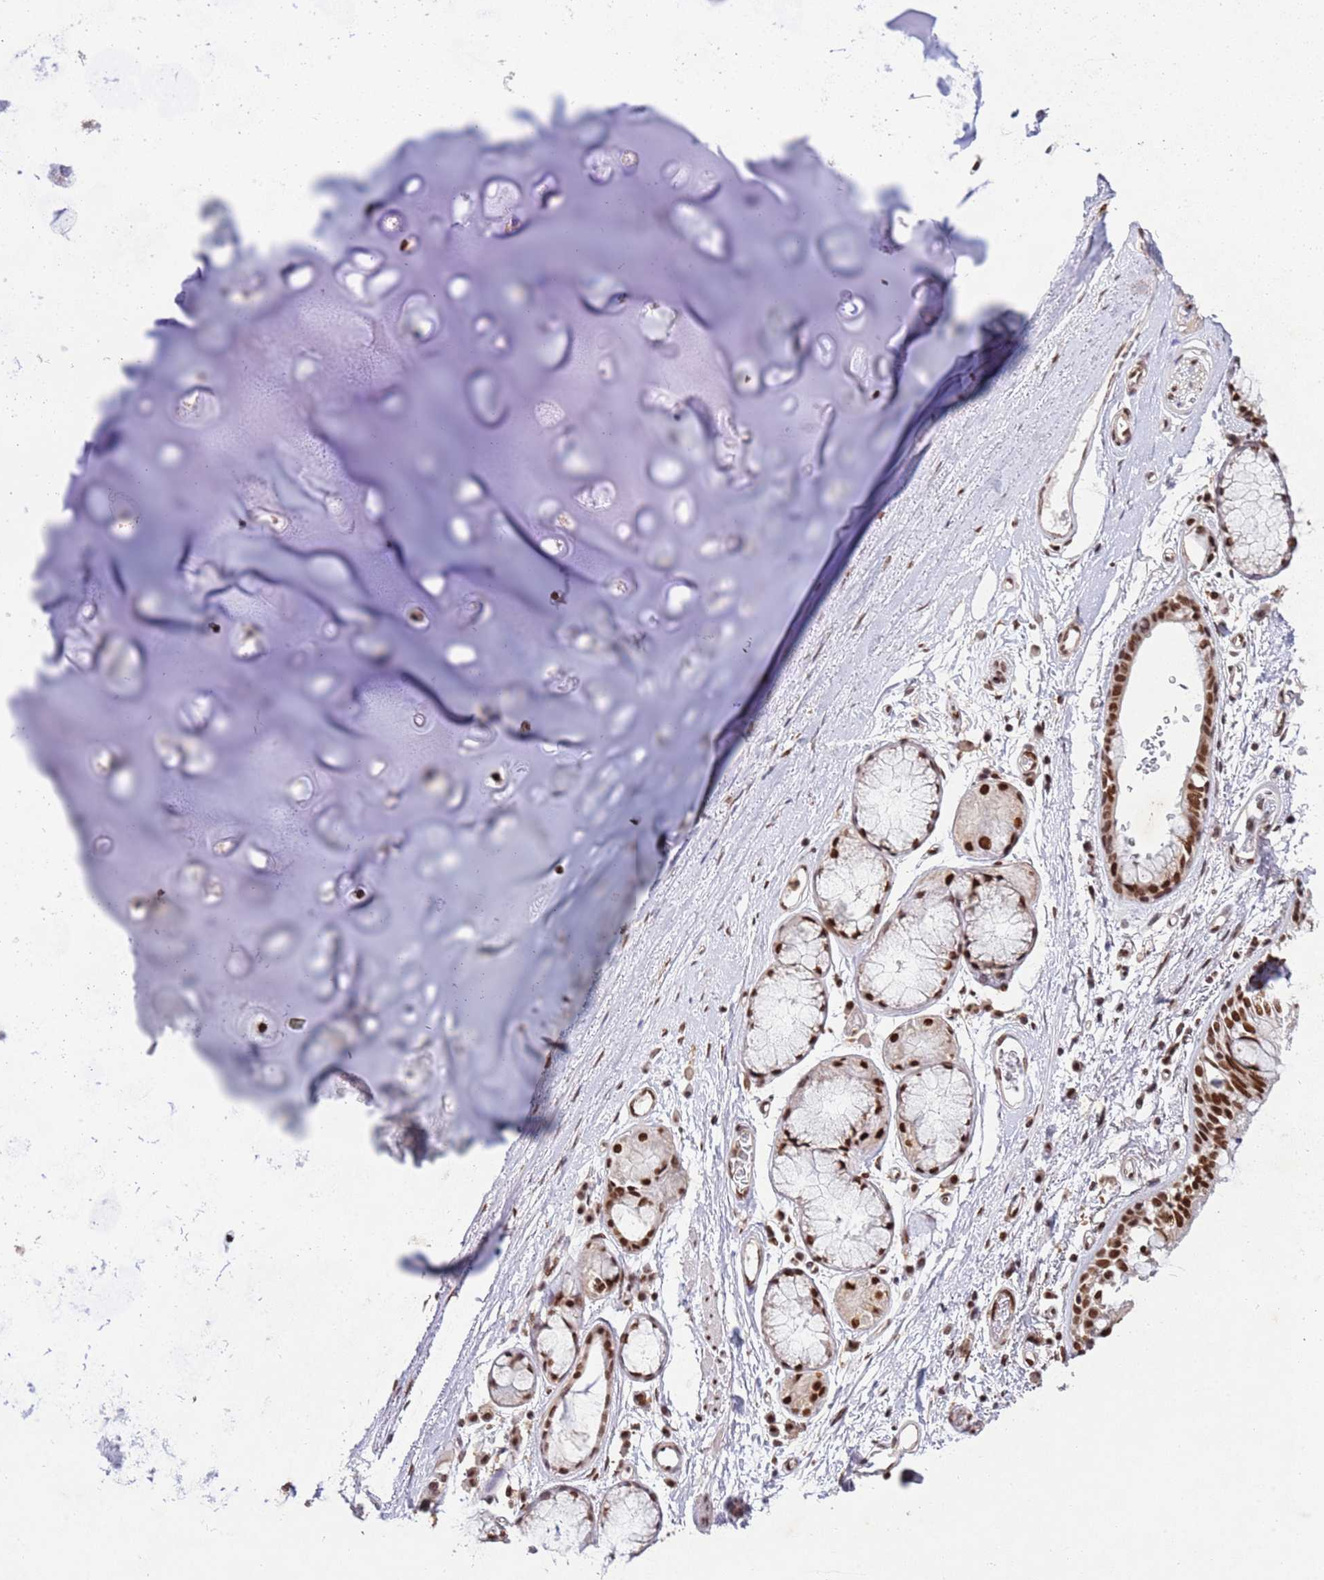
{"staining": {"intensity": "moderate", "quantity": "25%-75%", "location": "nuclear"}, "tissue": "soft tissue", "cell_type": "Chondrocytes", "image_type": "normal", "snomed": [{"axis": "morphology", "description": "Normal tissue, NOS"}, {"axis": "topography", "description": "Cartilage tissue"}], "caption": "Protein expression analysis of normal human soft tissue reveals moderate nuclear expression in approximately 25%-75% of chondrocytes.", "gene": "ESF1", "patient": {"sex": "male", "age": 73}}